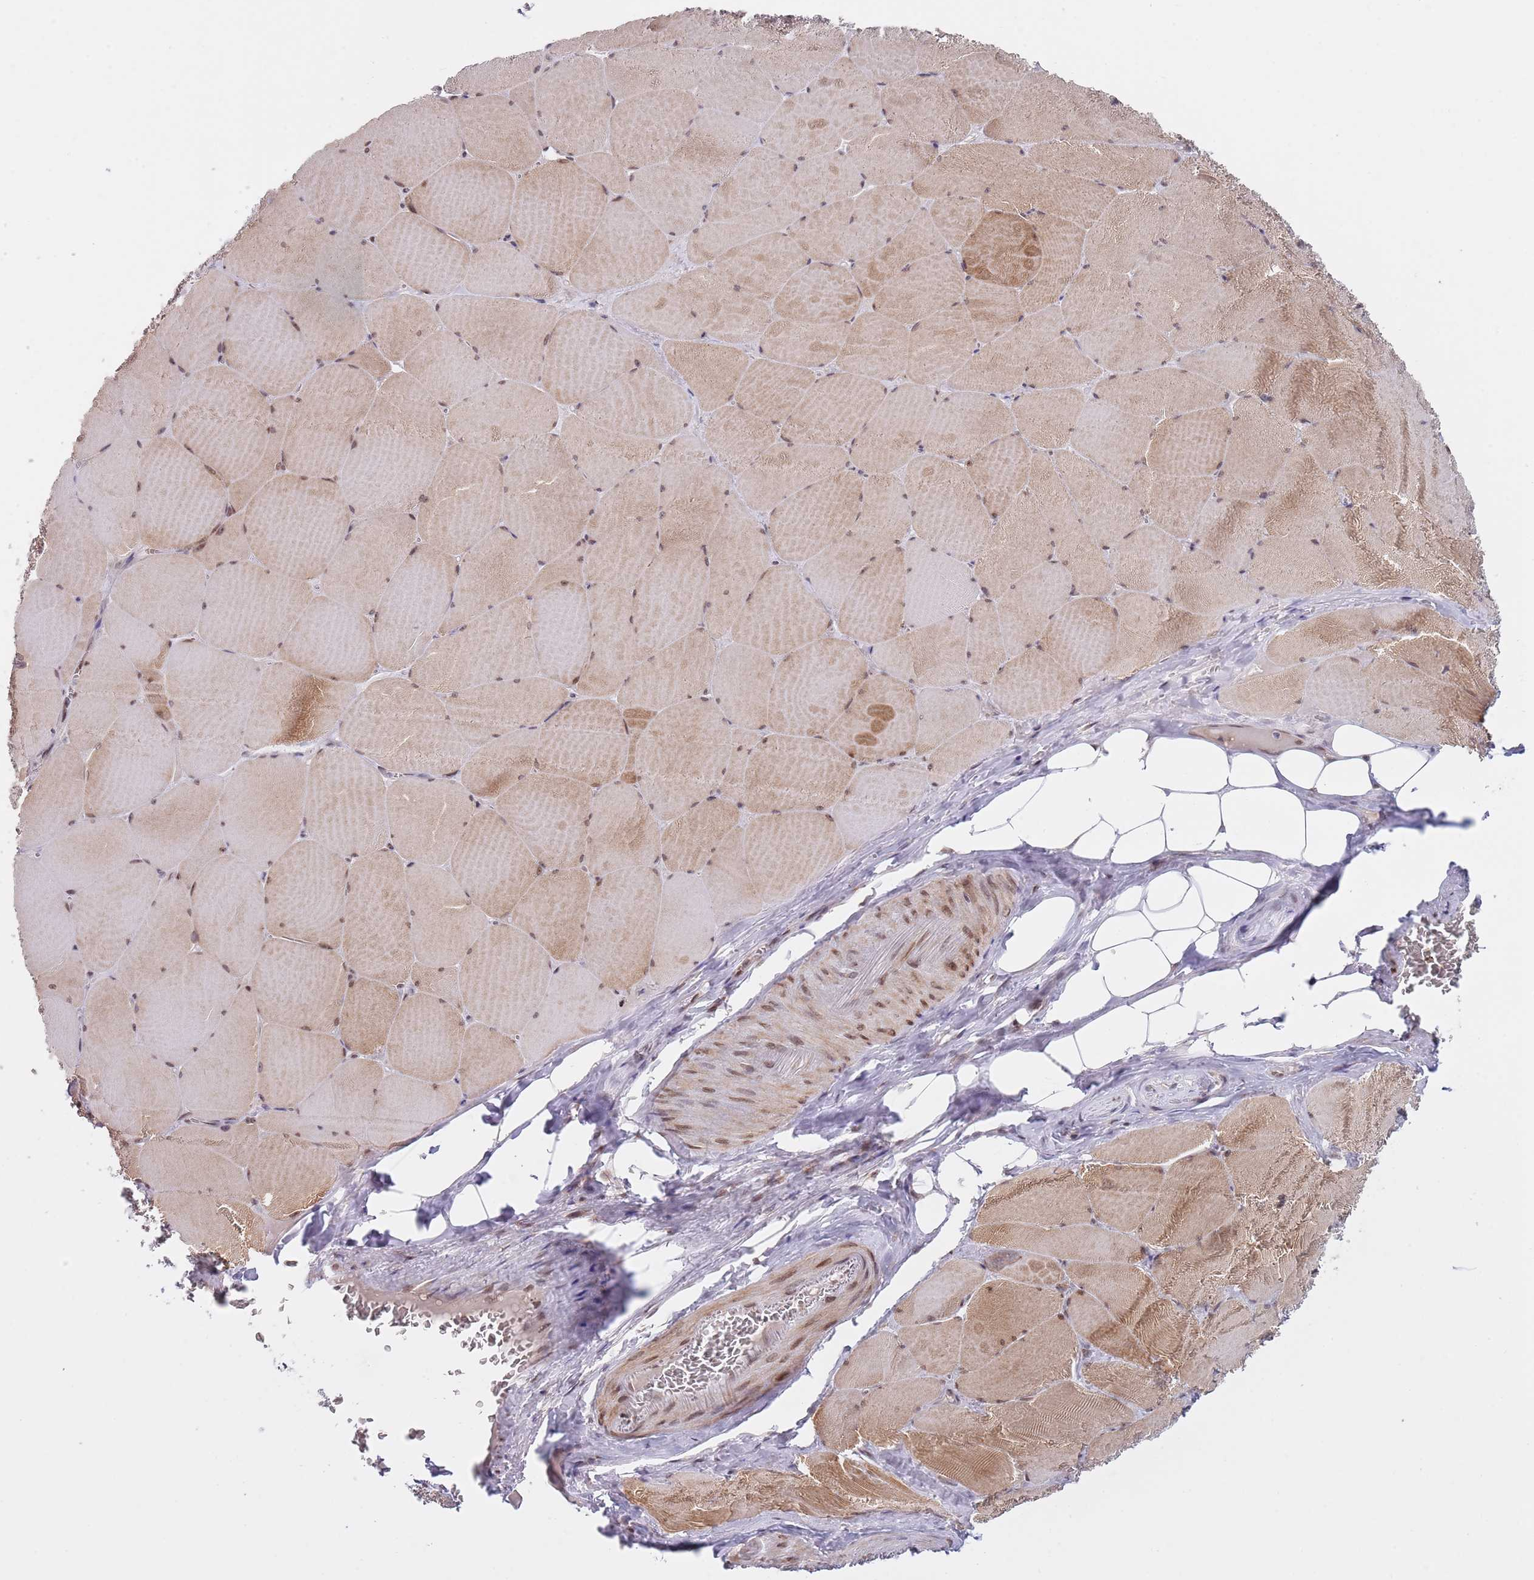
{"staining": {"intensity": "moderate", "quantity": "<25%", "location": "cytoplasmic/membranous"}, "tissue": "skeletal muscle", "cell_type": "Myocytes", "image_type": "normal", "snomed": [{"axis": "morphology", "description": "Normal tissue, NOS"}, {"axis": "topography", "description": "Skeletal muscle"}, {"axis": "topography", "description": "Head-Neck"}], "caption": "Myocytes demonstrate low levels of moderate cytoplasmic/membranous expression in about <25% of cells in benign human skeletal muscle.", "gene": "SLC25A32", "patient": {"sex": "male", "age": 66}}